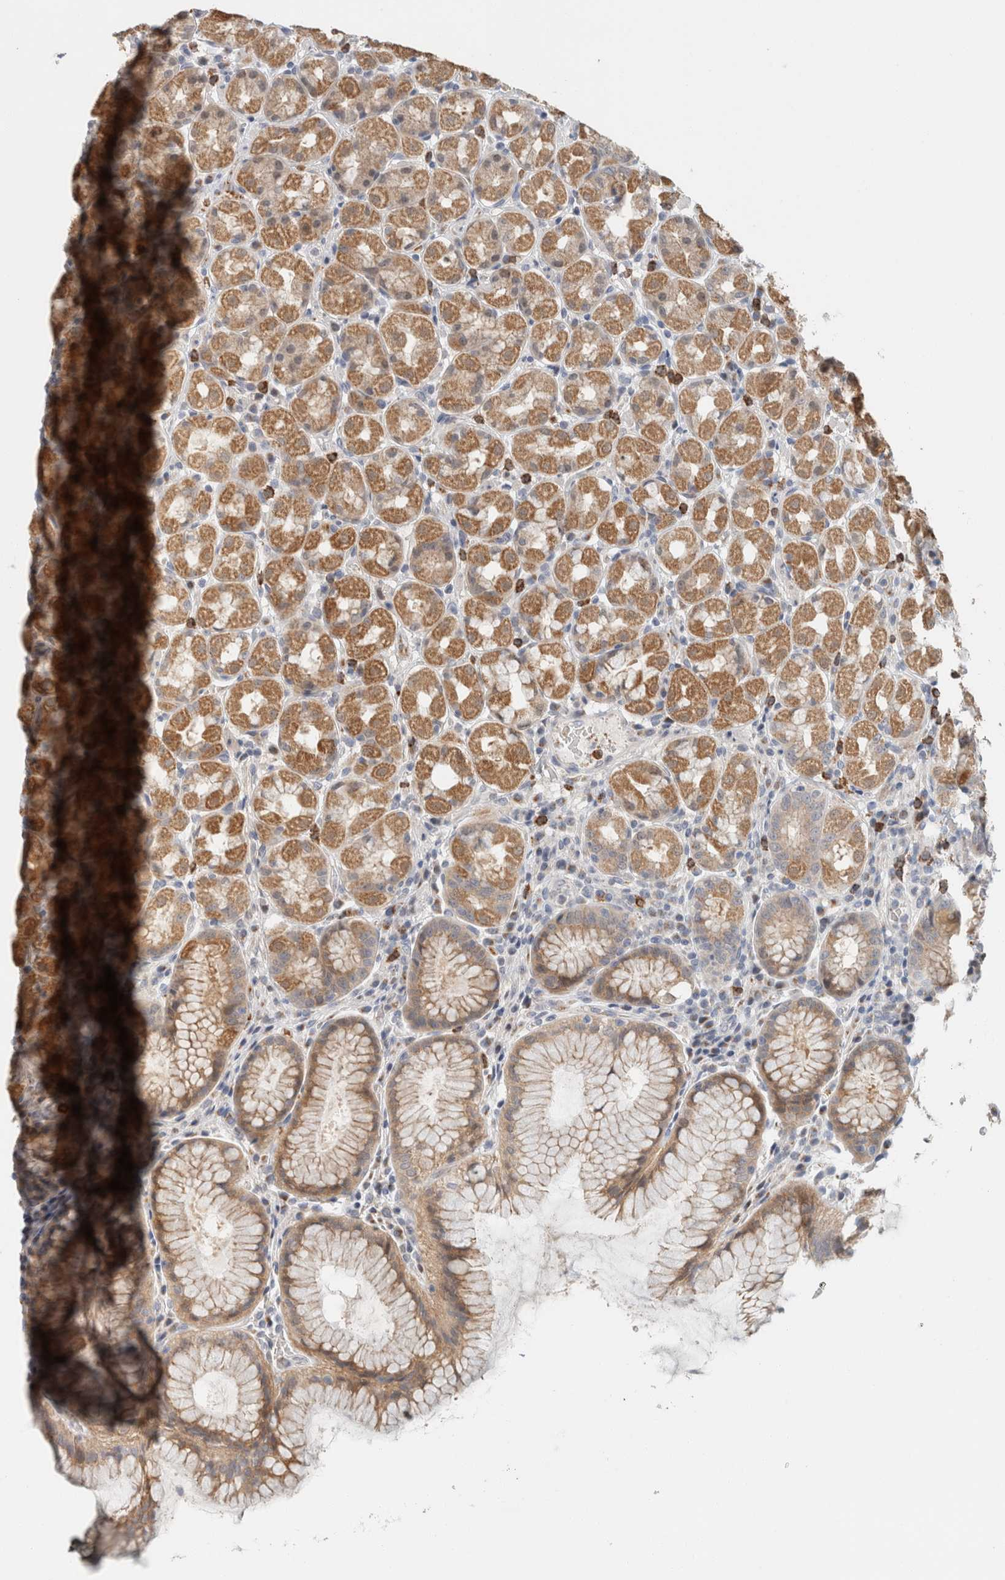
{"staining": {"intensity": "moderate", "quantity": ">75%", "location": "cytoplasmic/membranous"}, "tissue": "stomach", "cell_type": "Glandular cells", "image_type": "normal", "snomed": [{"axis": "morphology", "description": "Normal tissue, NOS"}, {"axis": "topography", "description": "Stomach, lower"}], "caption": "This image displays immunohistochemistry staining of unremarkable human stomach, with medium moderate cytoplasmic/membranous expression in about >75% of glandular cells.", "gene": "CRAT", "patient": {"sex": "female", "age": 56}}